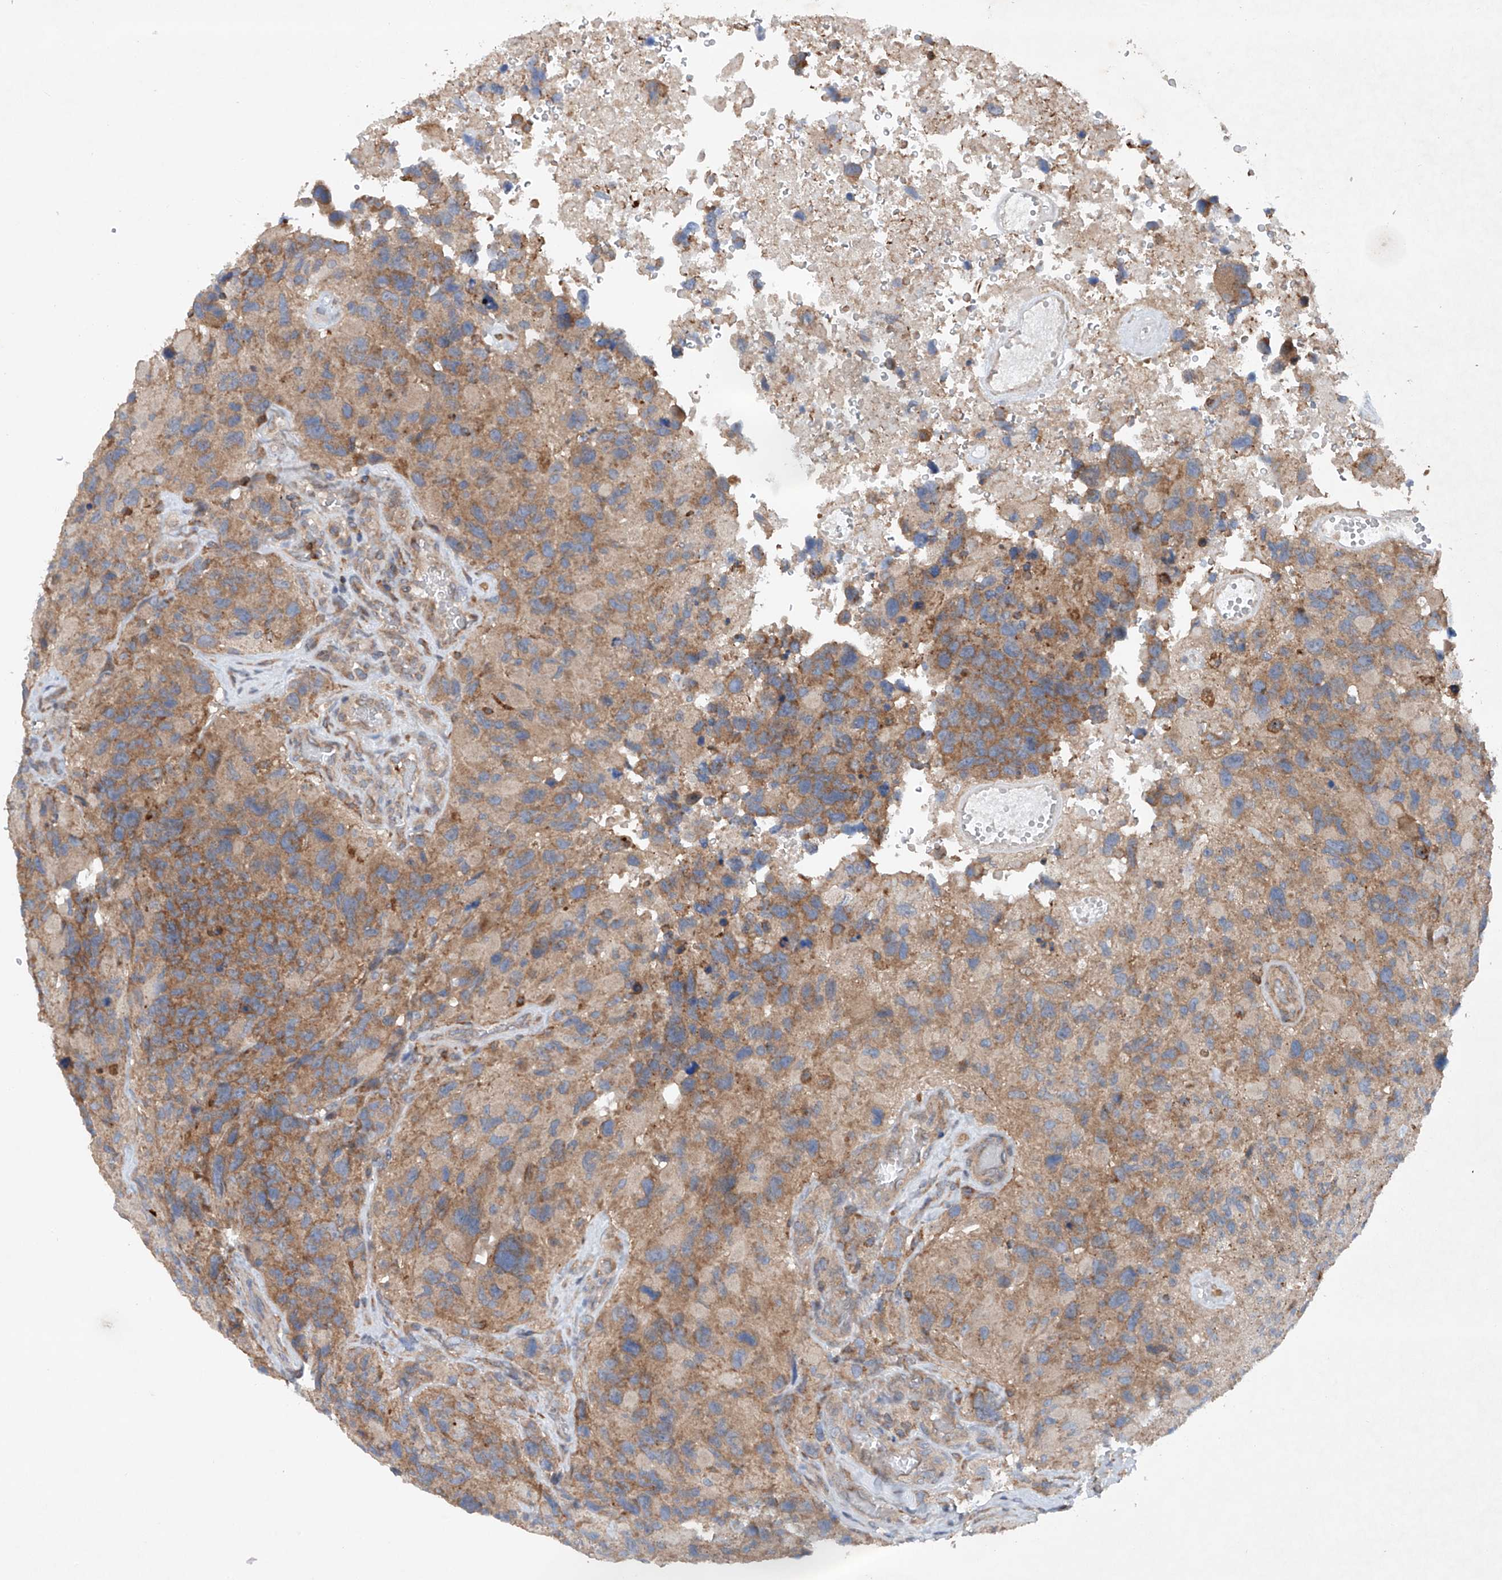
{"staining": {"intensity": "moderate", "quantity": "25%-75%", "location": "cytoplasmic/membranous"}, "tissue": "glioma", "cell_type": "Tumor cells", "image_type": "cancer", "snomed": [{"axis": "morphology", "description": "Glioma, malignant, High grade"}, {"axis": "topography", "description": "Brain"}], "caption": "Immunohistochemical staining of human glioma displays moderate cytoplasmic/membranous protein staining in approximately 25%-75% of tumor cells.", "gene": "CEP85L", "patient": {"sex": "male", "age": 69}}